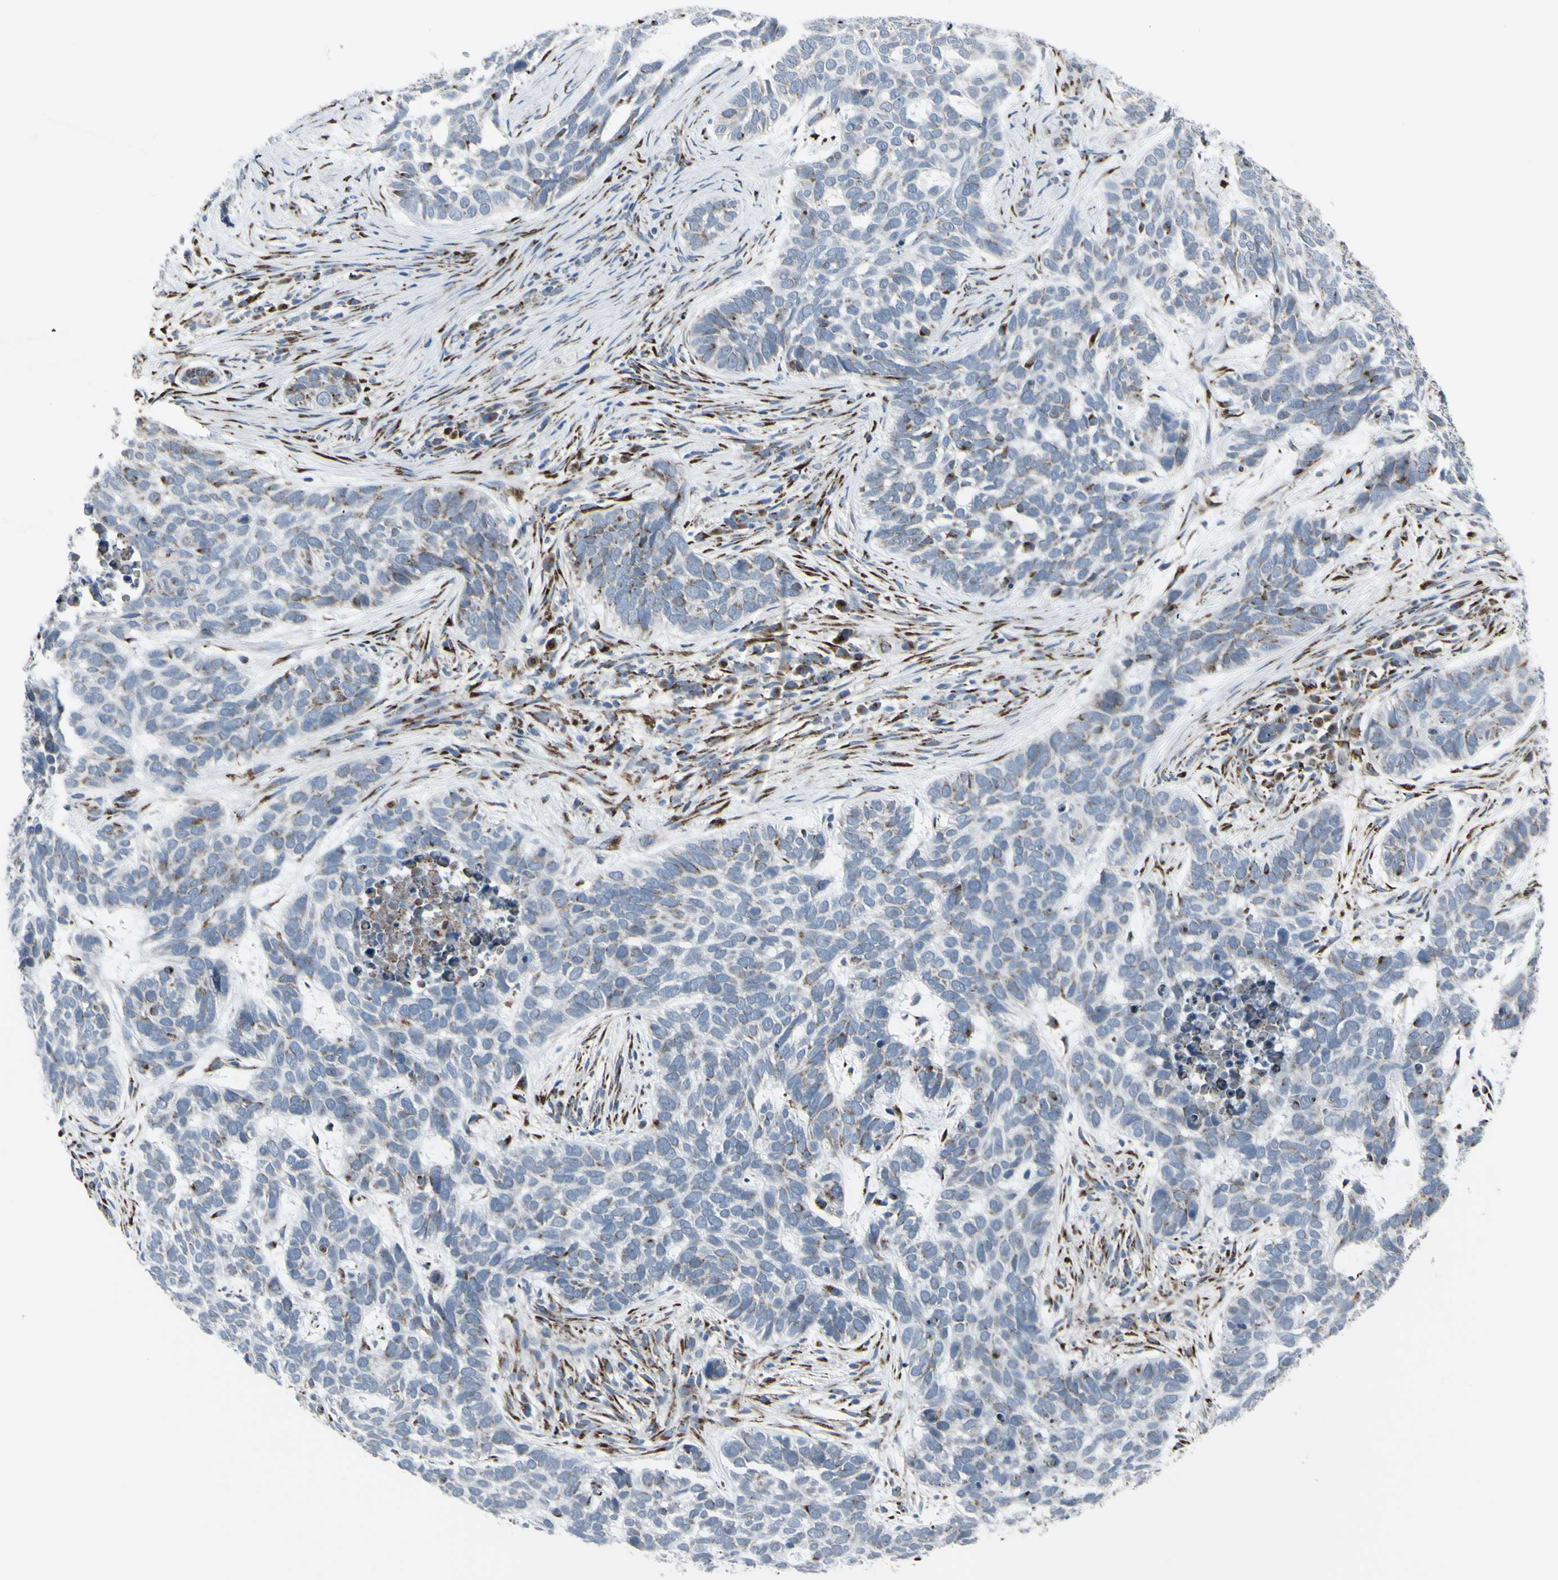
{"staining": {"intensity": "moderate", "quantity": "<25%", "location": "cytoplasmic/membranous"}, "tissue": "skin cancer", "cell_type": "Tumor cells", "image_type": "cancer", "snomed": [{"axis": "morphology", "description": "Basal cell carcinoma"}, {"axis": "topography", "description": "Skin"}], "caption": "Protein positivity by IHC reveals moderate cytoplasmic/membranous positivity in about <25% of tumor cells in skin cancer (basal cell carcinoma). (Stains: DAB (3,3'-diaminobenzidine) in brown, nuclei in blue, Microscopy: brightfield microscopy at high magnification).", "gene": "GLG1", "patient": {"sex": "male", "age": 87}}